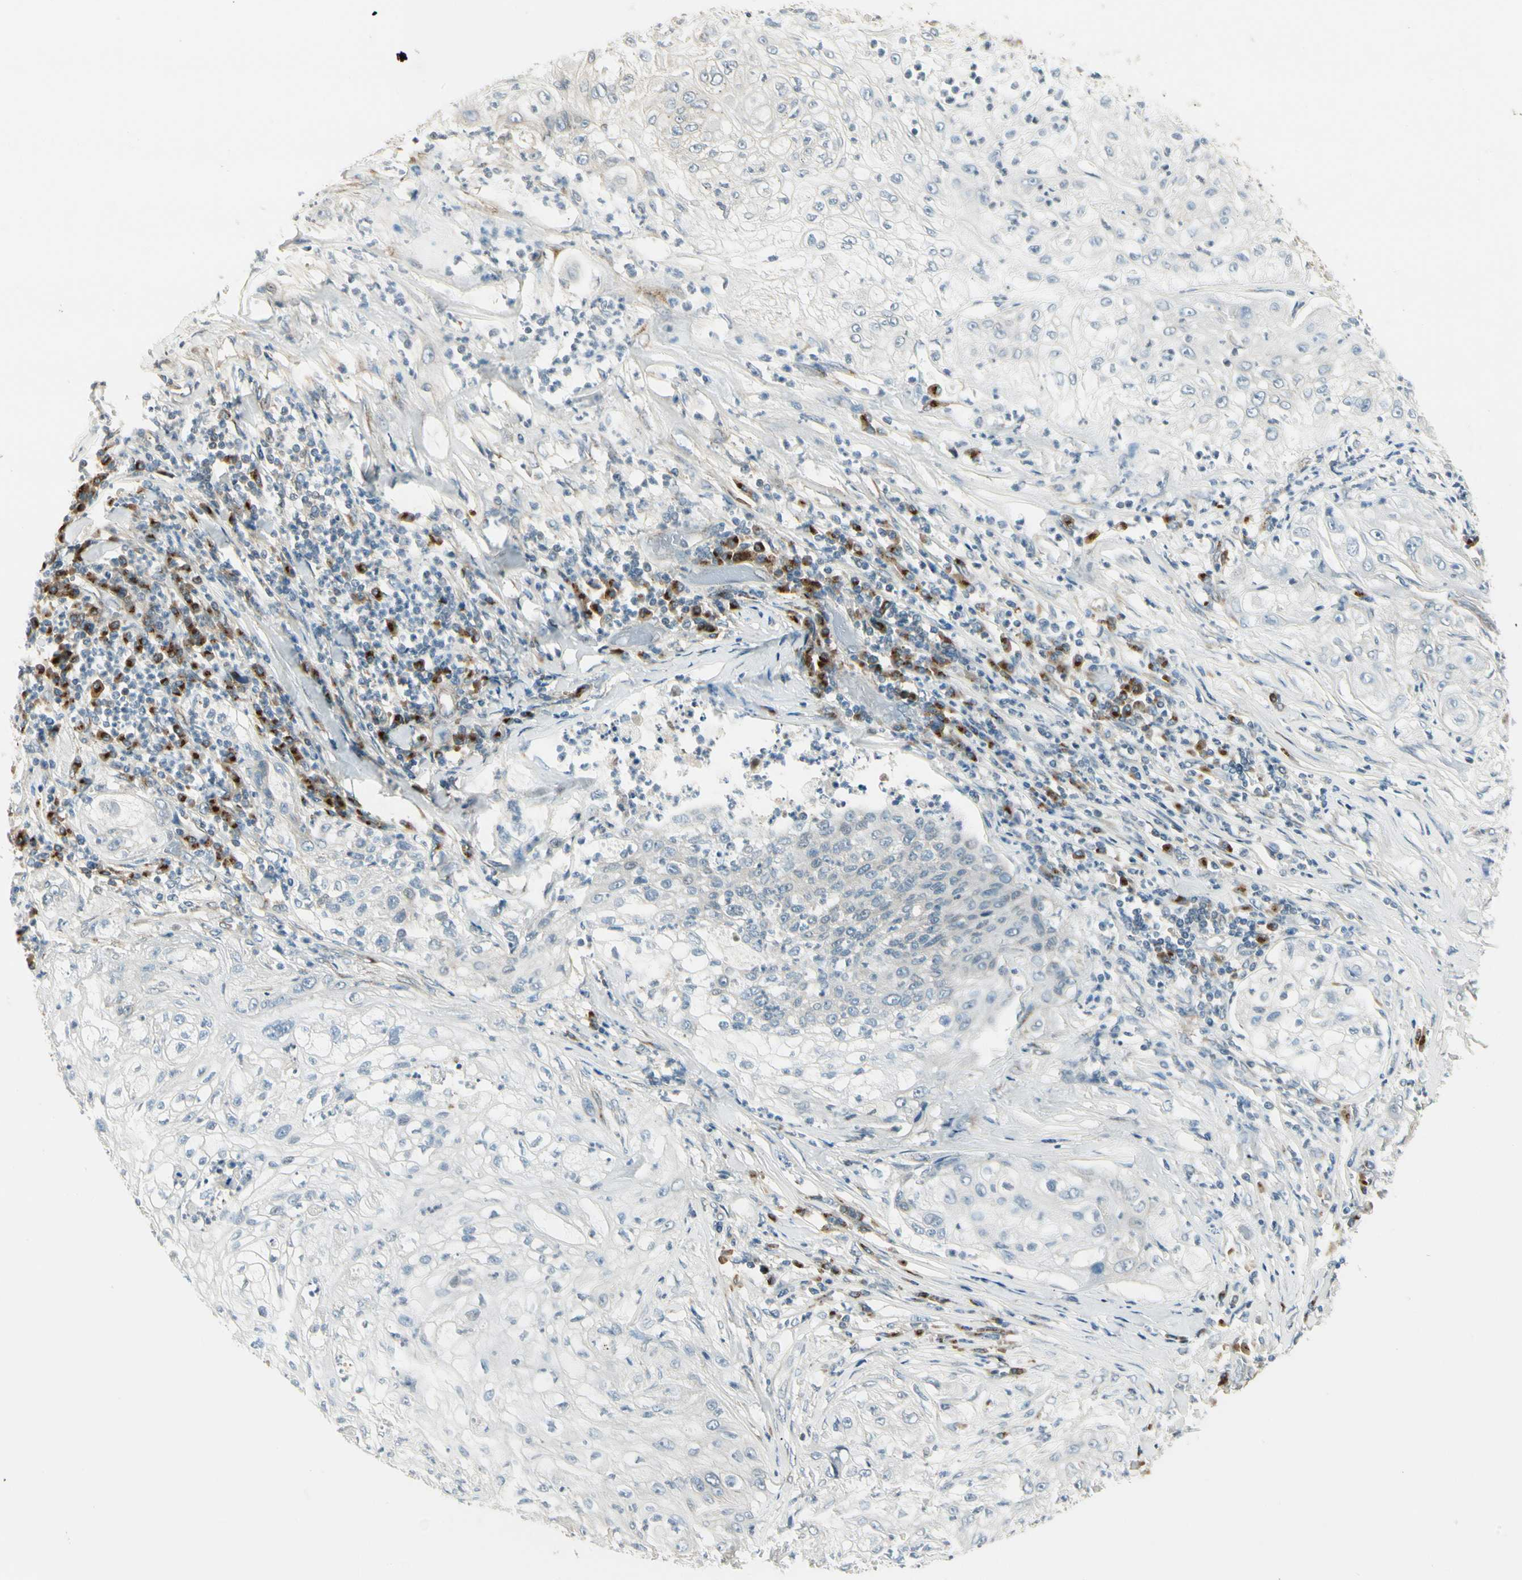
{"staining": {"intensity": "negative", "quantity": "none", "location": "none"}, "tissue": "lung cancer", "cell_type": "Tumor cells", "image_type": "cancer", "snomed": [{"axis": "morphology", "description": "Inflammation, NOS"}, {"axis": "morphology", "description": "Squamous cell carcinoma, NOS"}, {"axis": "topography", "description": "Lymph node"}, {"axis": "topography", "description": "Soft tissue"}, {"axis": "topography", "description": "Lung"}], "caption": "Human squamous cell carcinoma (lung) stained for a protein using immunohistochemistry (IHC) displays no positivity in tumor cells.", "gene": "MANSC1", "patient": {"sex": "male", "age": 66}}